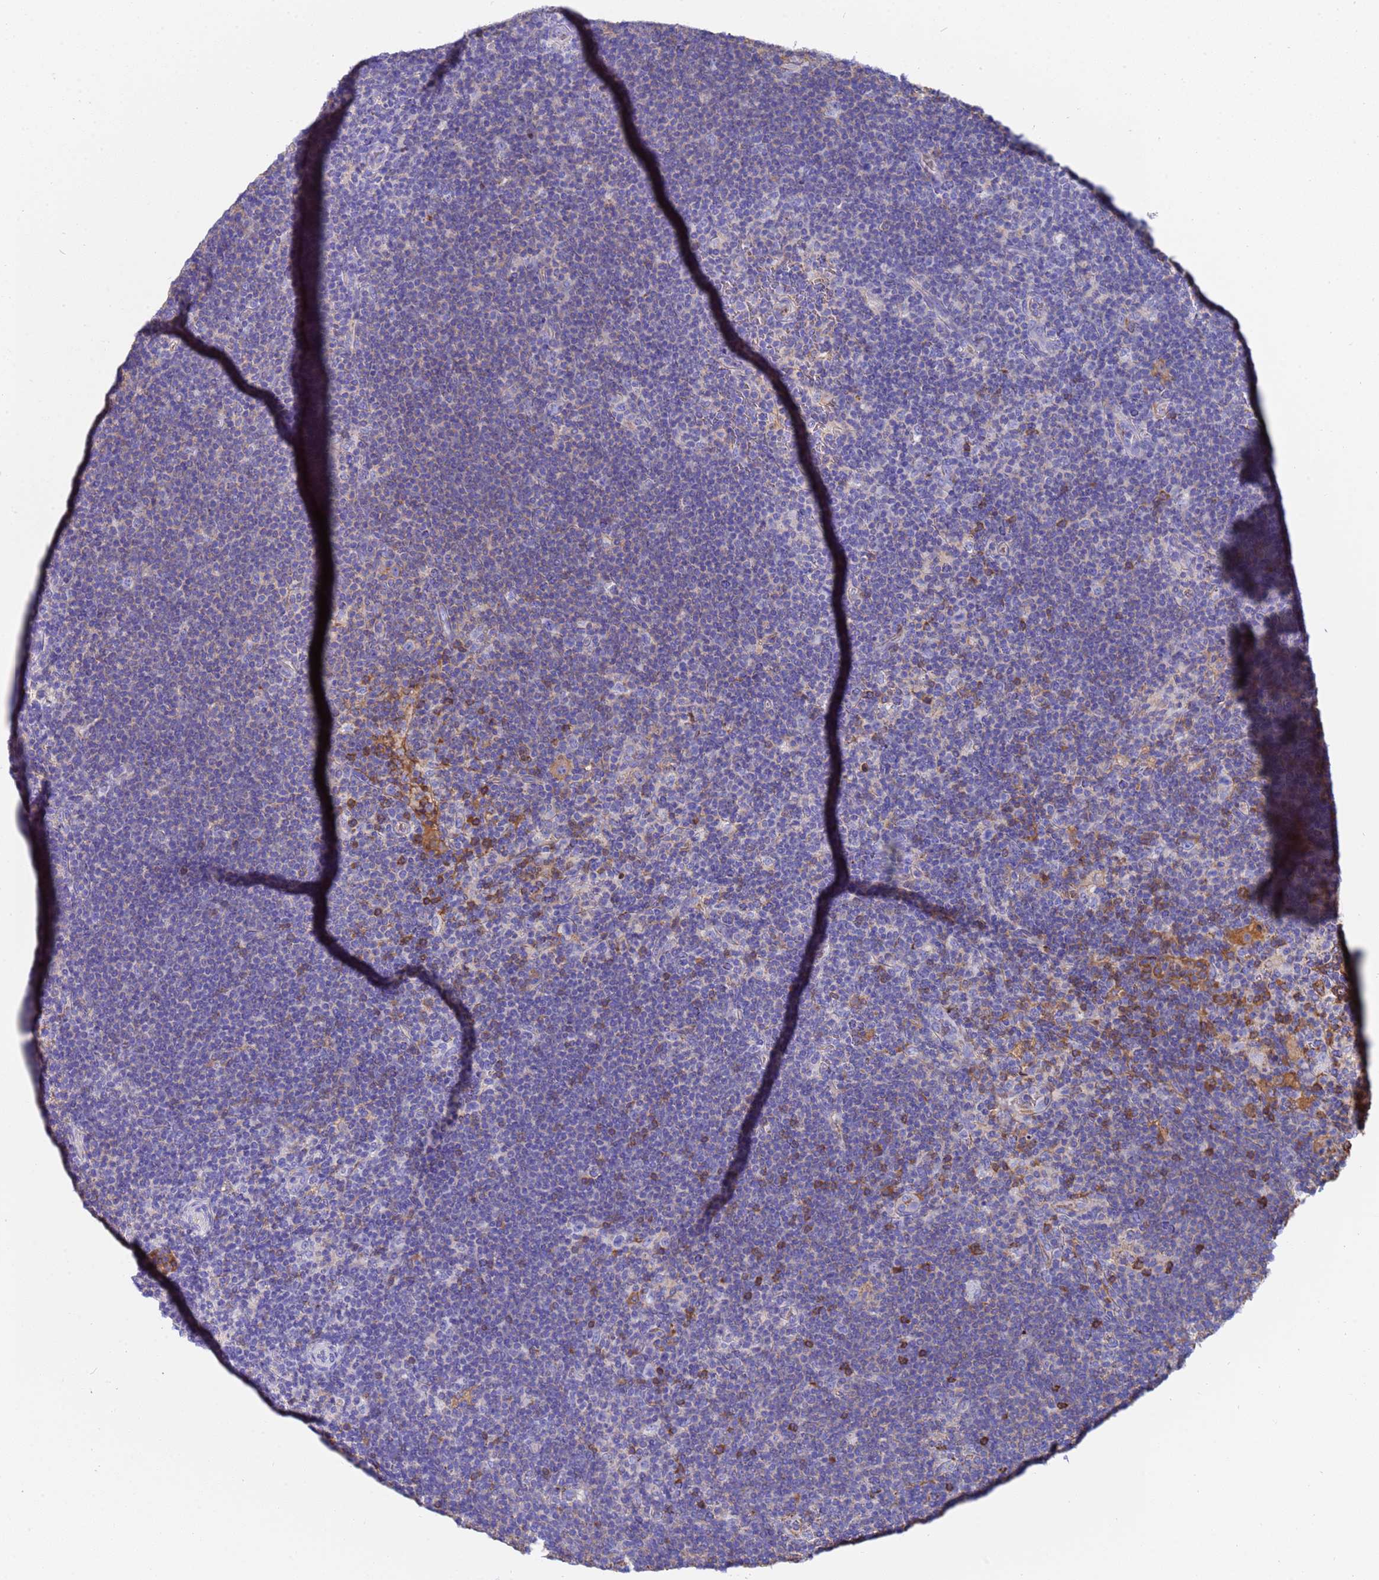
{"staining": {"intensity": "negative", "quantity": "none", "location": "none"}, "tissue": "lymphoma", "cell_type": "Tumor cells", "image_type": "cancer", "snomed": [{"axis": "morphology", "description": "Hodgkin's disease, NOS"}, {"axis": "topography", "description": "Lymph node"}], "caption": "Hodgkin's disease was stained to show a protein in brown. There is no significant staining in tumor cells.", "gene": "H1-7", "patient": {"sex": "female", "age": 57}}